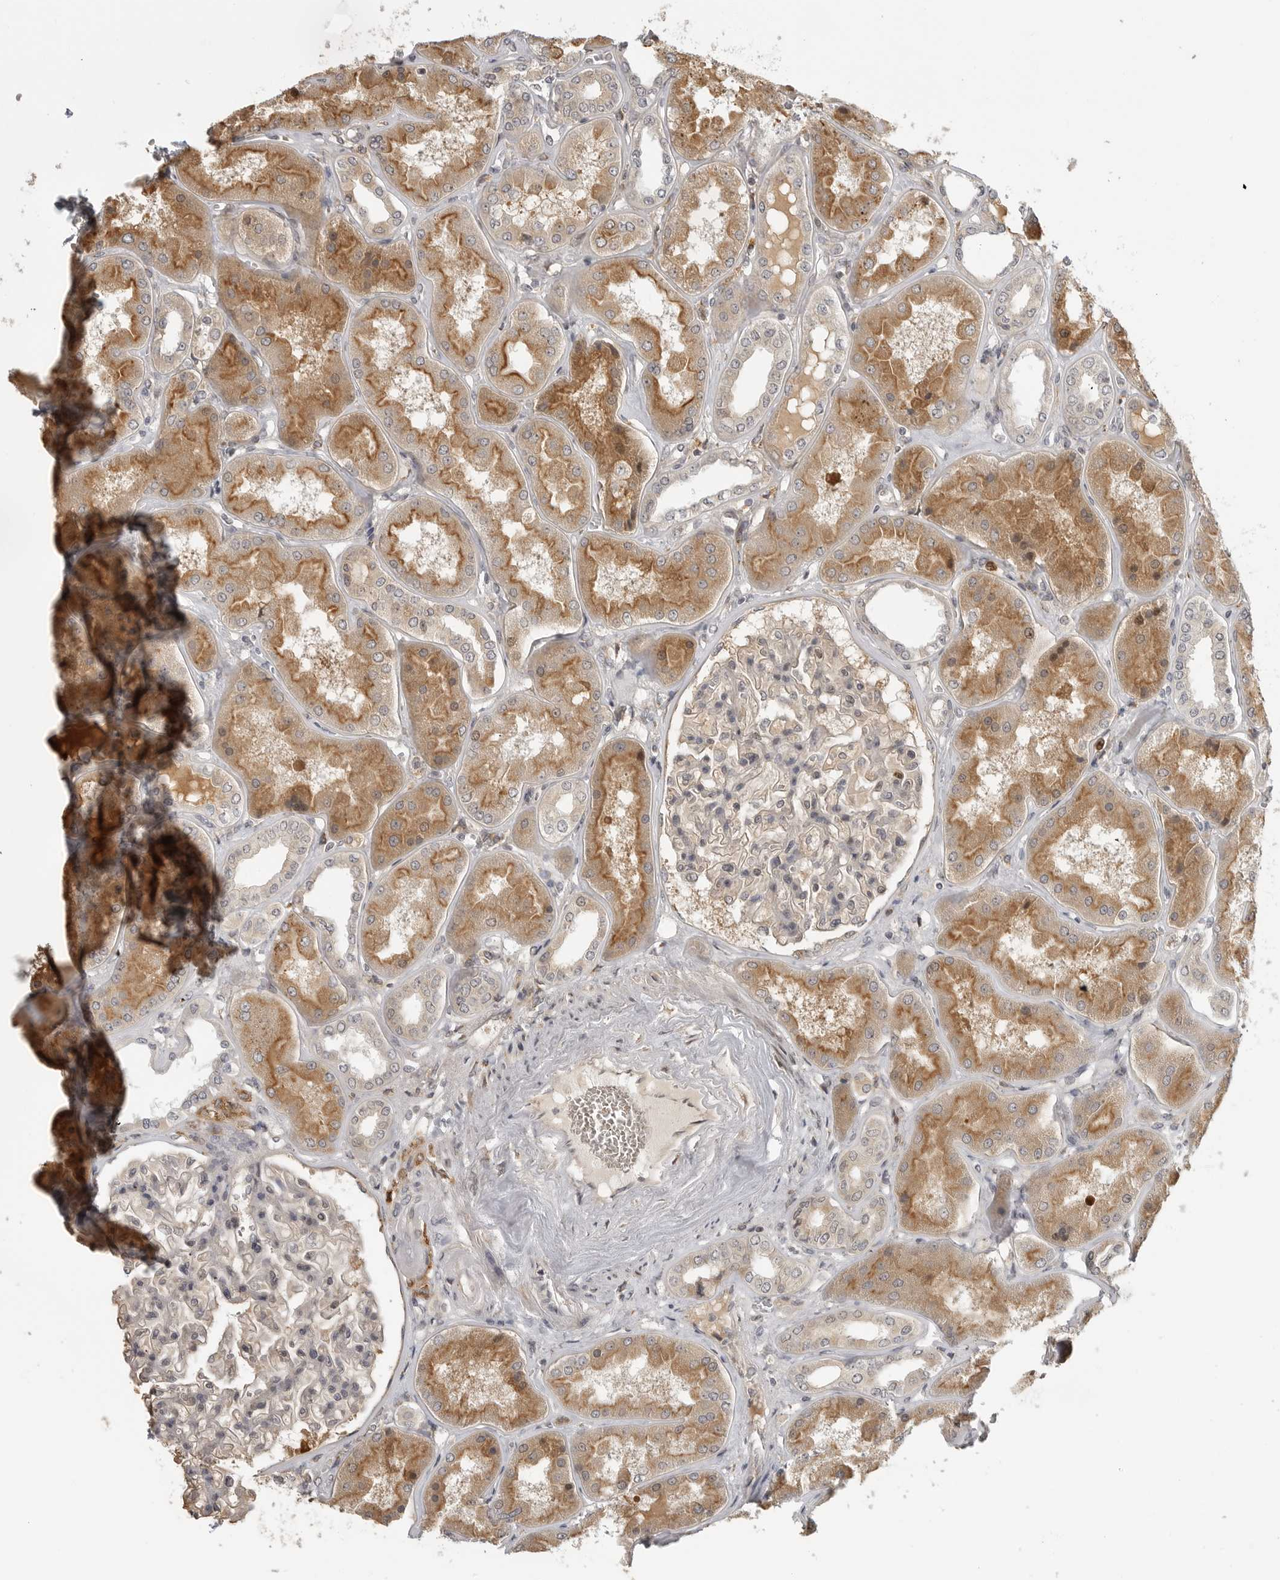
{"staining": {"intensity": "moderate", "quantity": "<25%", "location": "cytoplasmic/membranous"}, "tissue": "kidney", "cell_type": "Cells in glomeruli", "image_type": "normal", "snomed": [{"axis": "morphology", "description": "Normal tissue, NOS"}, {"axis": "topography", "description": "Kidney"}], "caption": "Immunohistochemistry of normal kidney reveals low levels of moderate cytoplasmic/membranous positivity in about <25% of cells in glomeruli. (DAB (3,3'-diaminobenzidine) IHC with brightfield microscopy, high magnification).", "gene": "IDO1", "patient": {"sex": "female", "age": 56}}